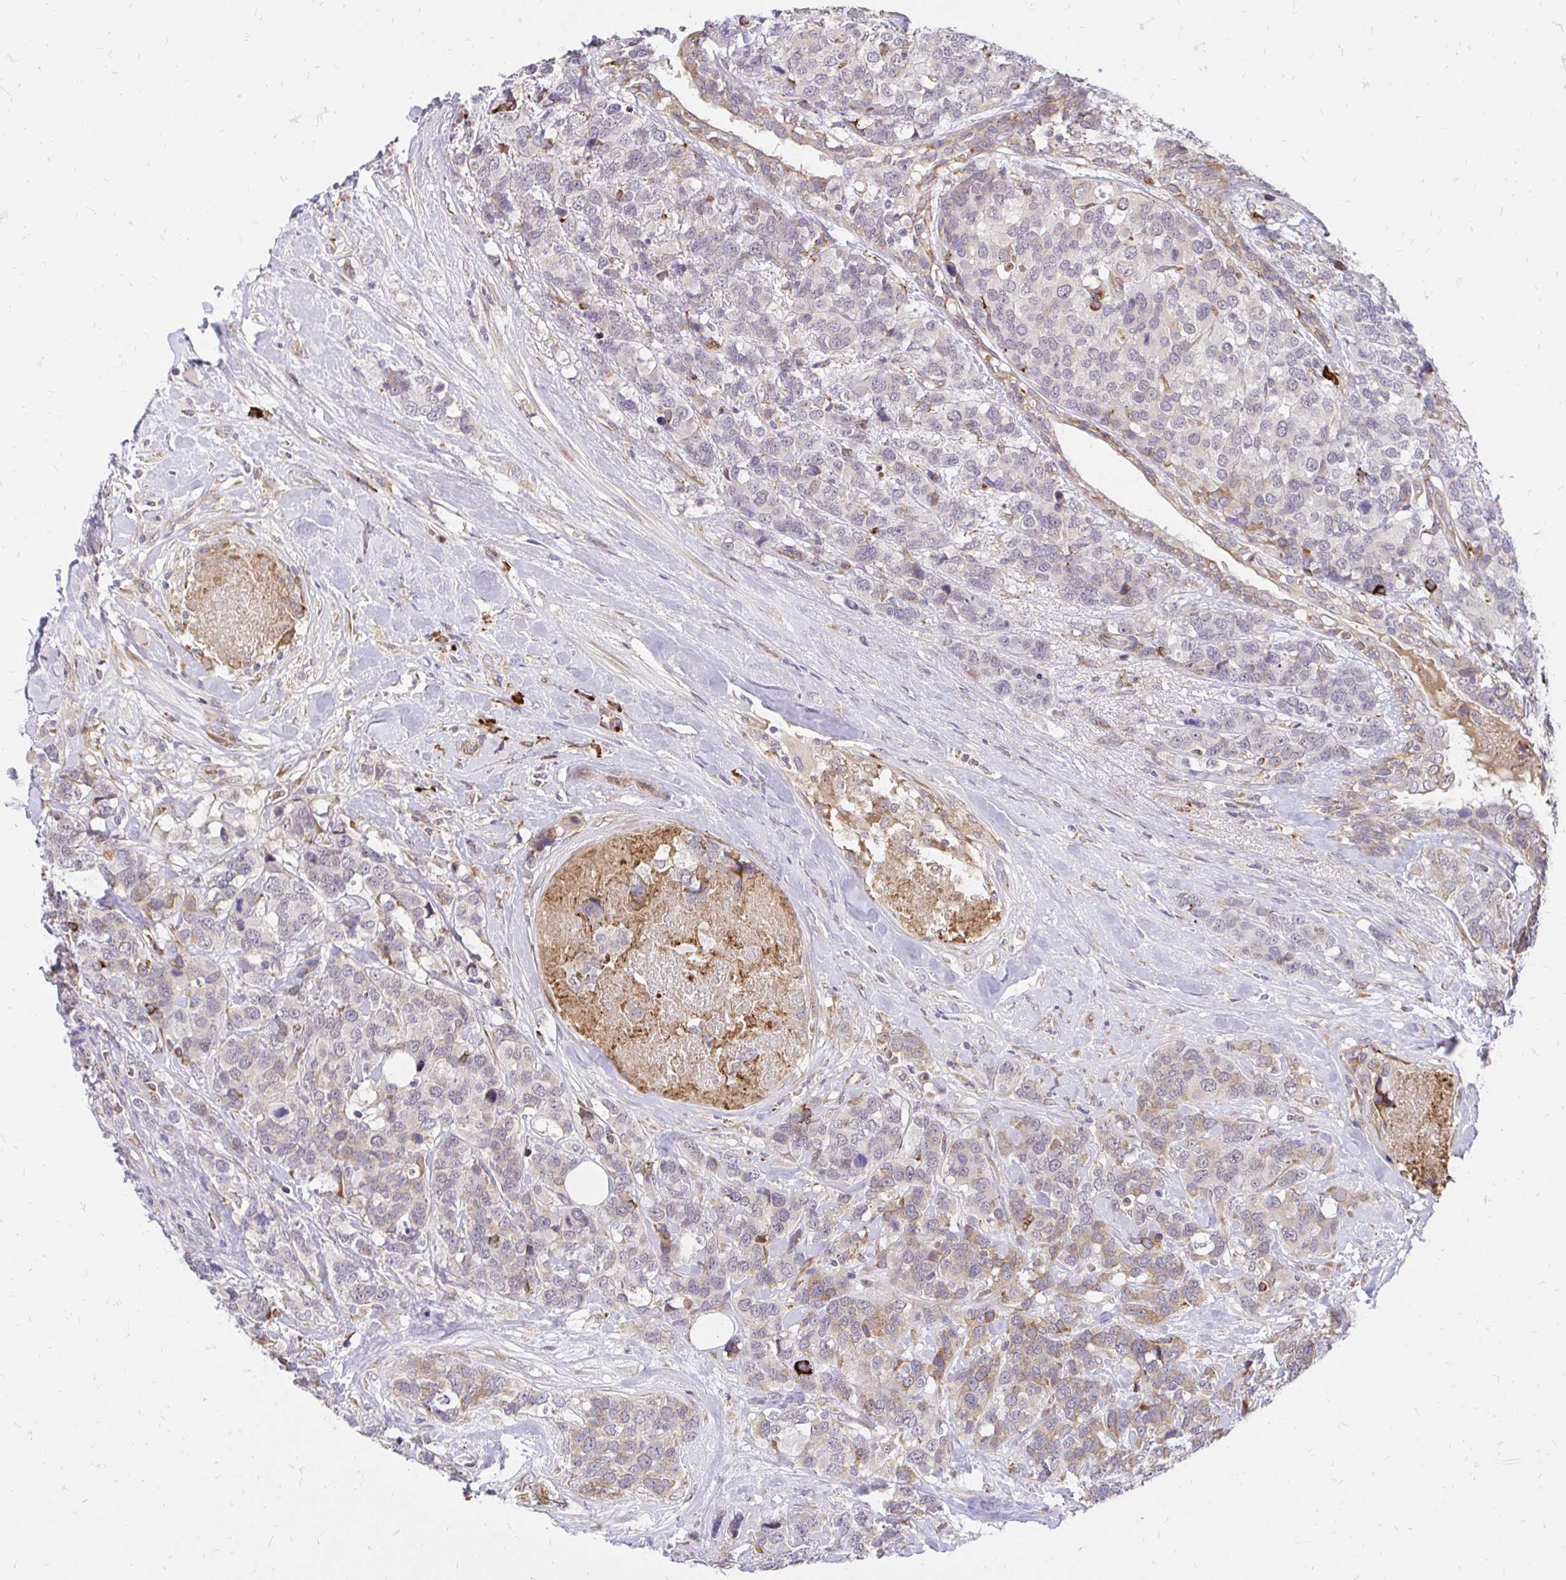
{"staining": {"intensity": "weak", "quantity": "<25%", "location": "cytoplasmic/membranous"}, "tissue": "breast cancer", "cell_type": "Tumor cells", "image_type": "cancer", "snomed": [{"axis": "morphology", "description": "Lobular carcinoma"}, {"axis": "topography", "description": "Breast"}], "caption": "The immunohistochemistry (IHC) image has no significant positivity in tumor cells of breast cancer (lobular carcinoma) tissue. (Brightfield microscopy of DAB IHC at high magnification).", "gene": "NAALAD2", "patient": {"sex": "female", "age": 59}}